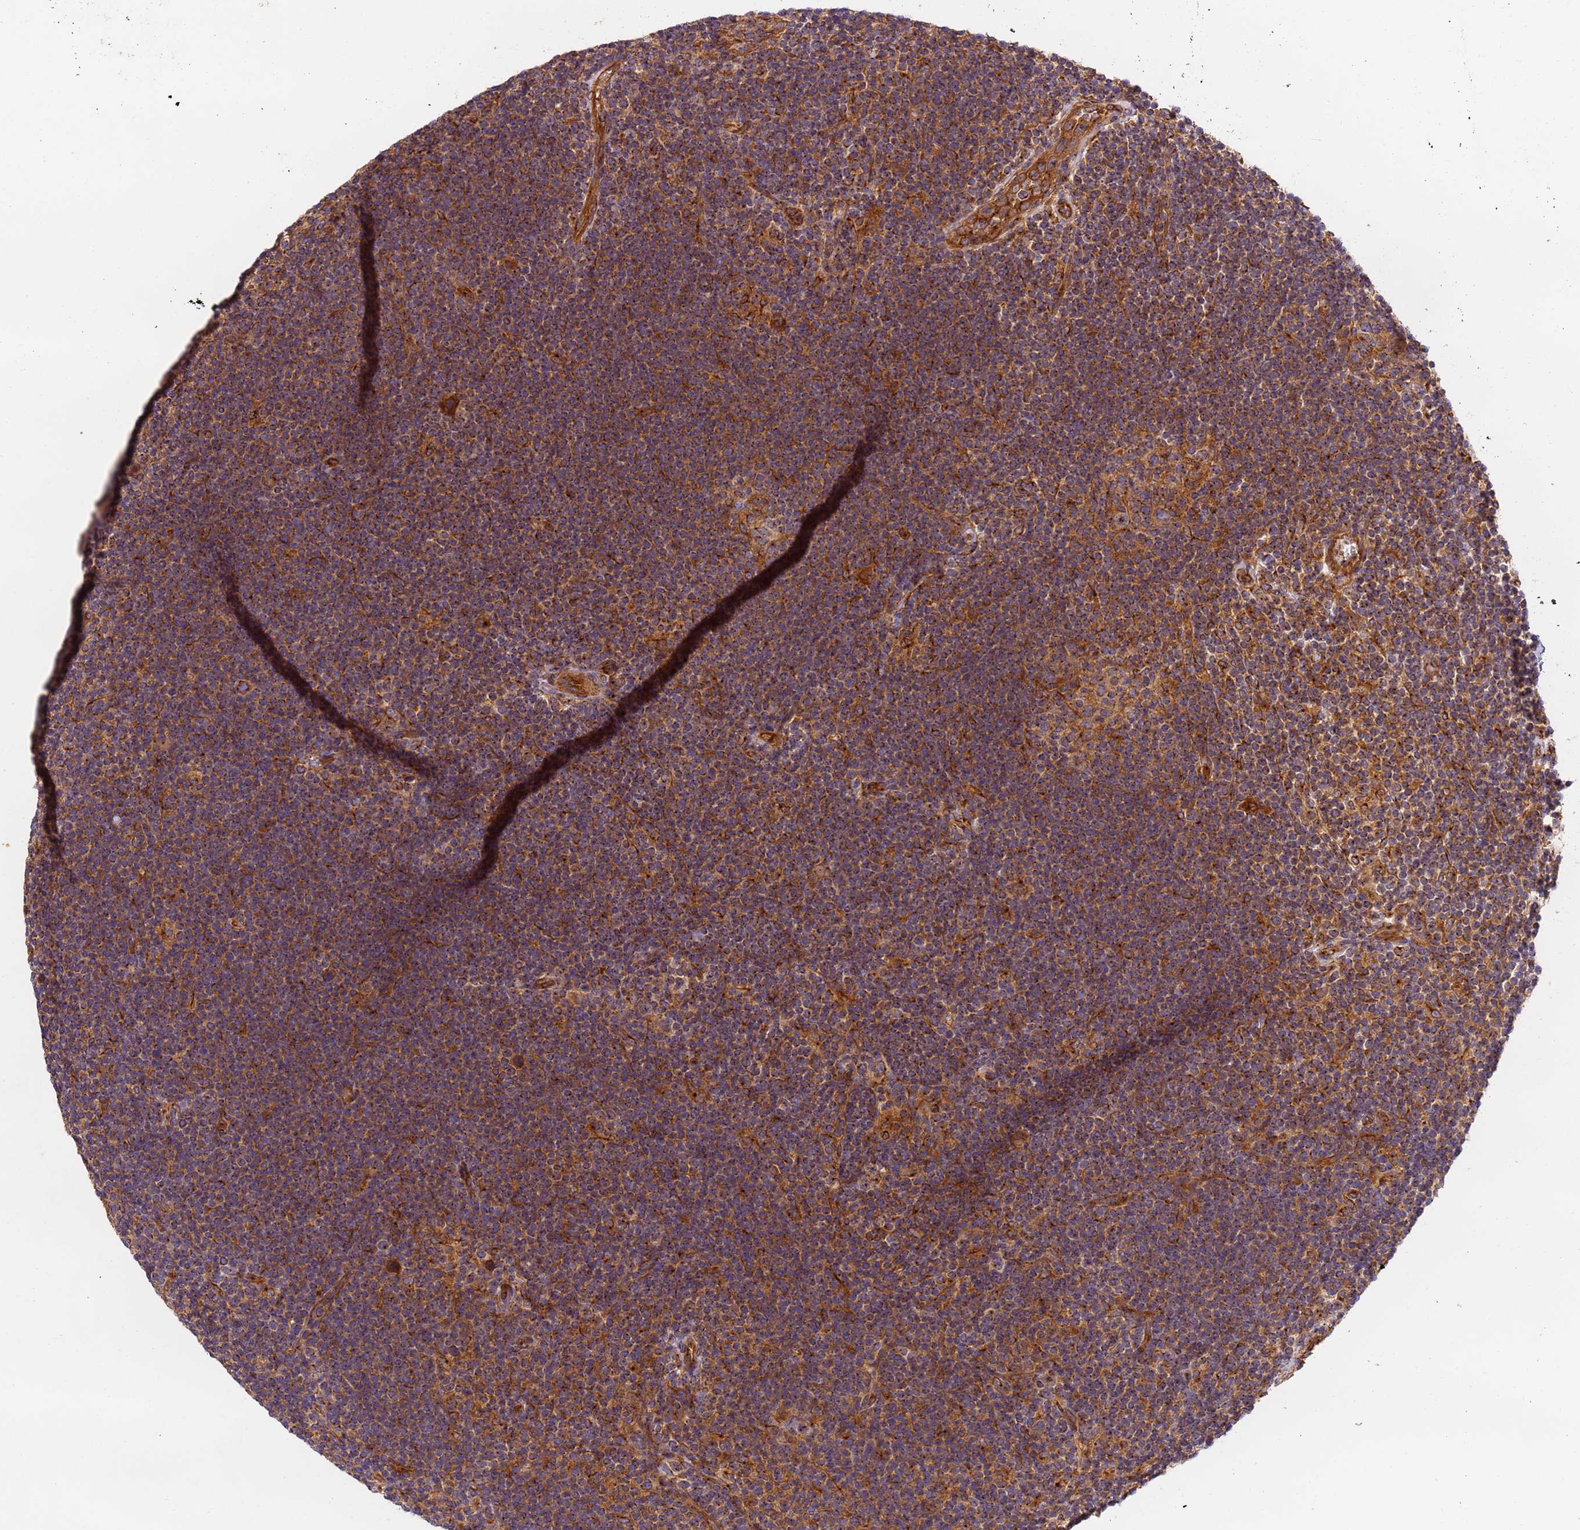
{"staining": {"intensity": "moderate", "quantity": "25%-75%", "location": "cytoplasmic/membranous"}, "tissue": "lymphoma", "cell_type": "Tumor cells", "image_type": "cancer", "snomed": [{"axis": "morphology", "description": "Hodgkin's disease, NOS"}, {"axis": "topography", "description": "Lymph node"}], "caption": "Immunohistochemical staining of human Hodgkin's disease displays moderate cytoplasmic/membranous protein positivity in about 25%-75% of tumor cells.", "gene": "DYNC1I2", "patient": {"sex": "female", "age": 57}}